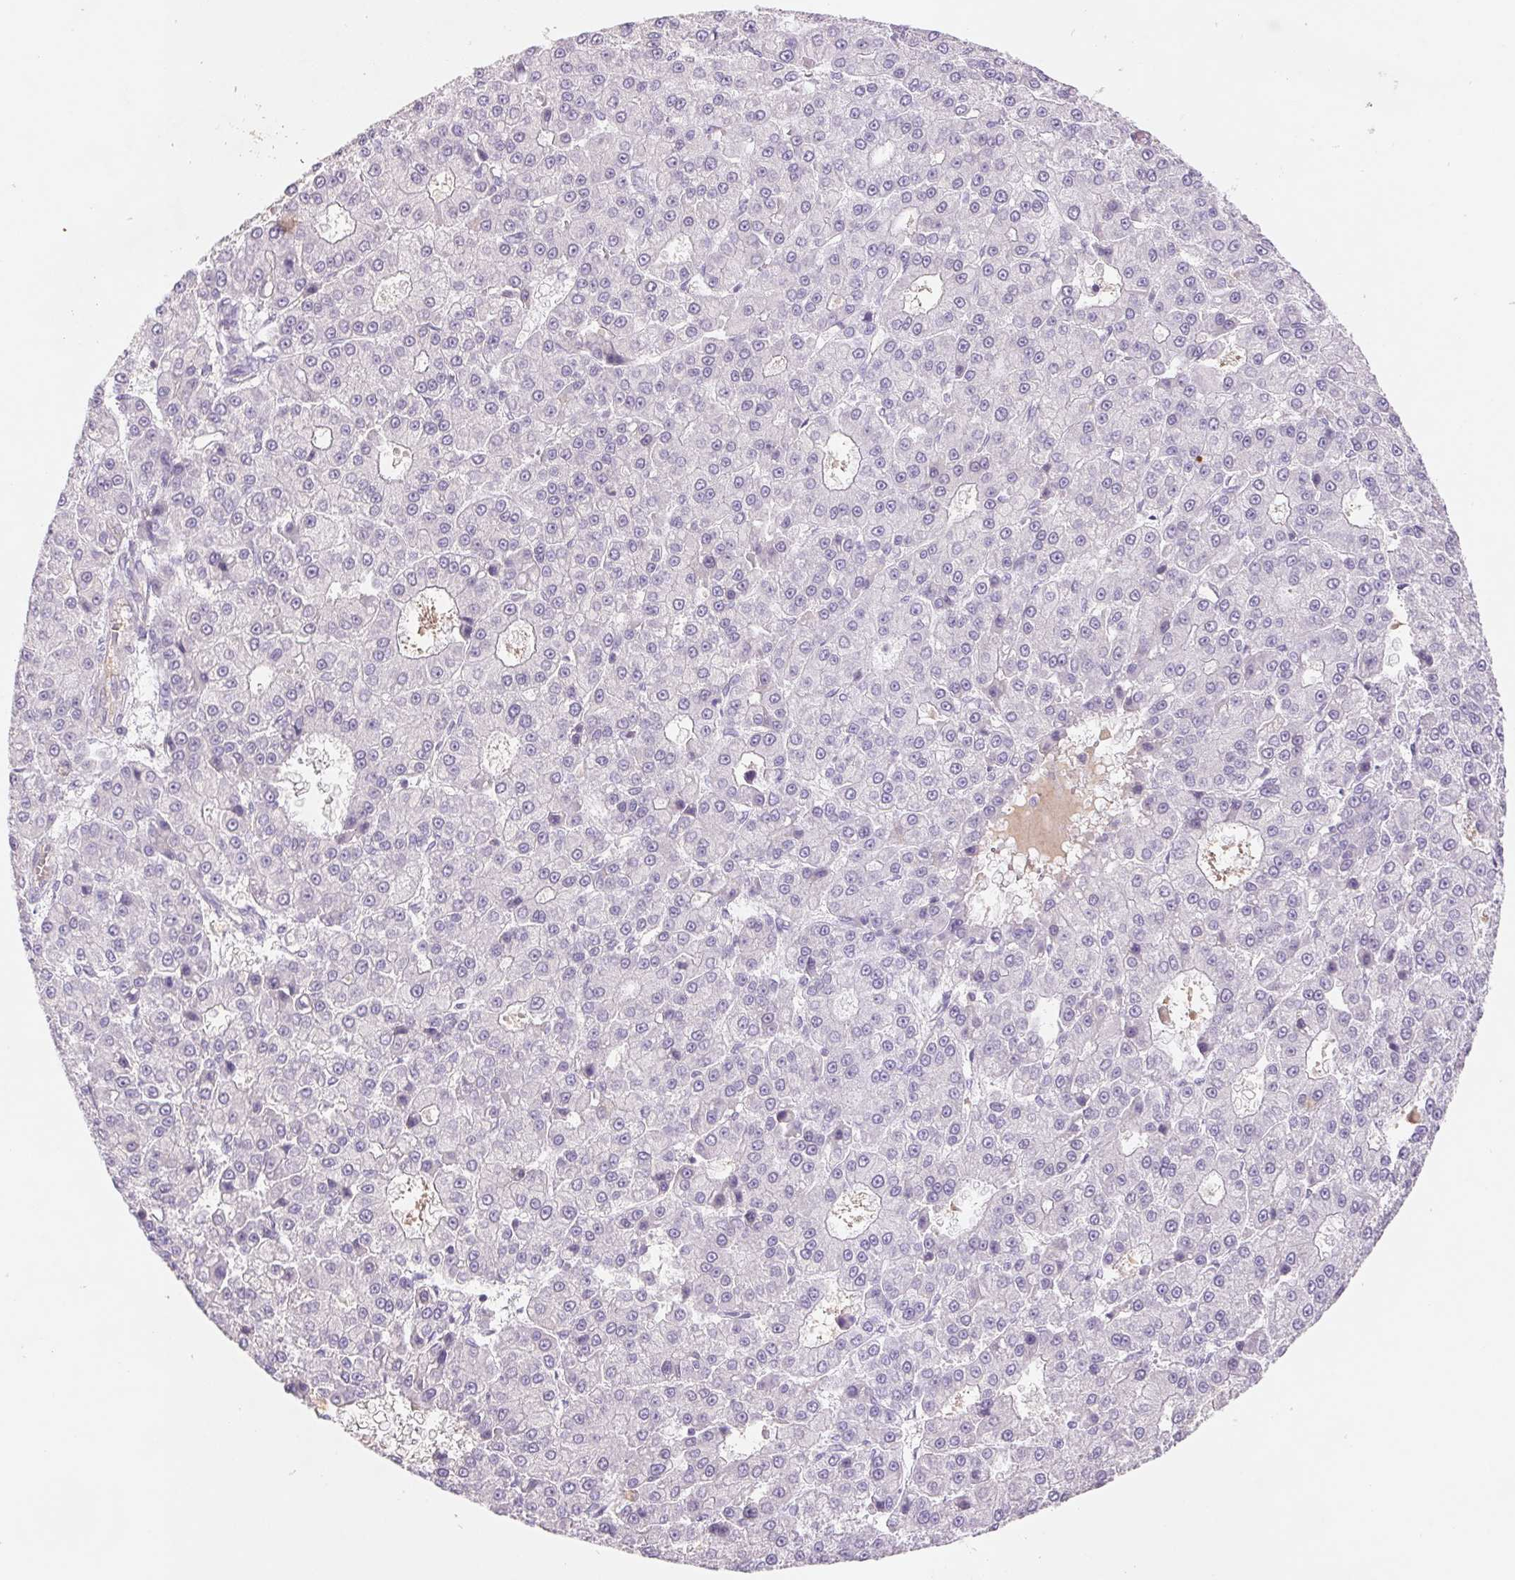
{"staining": {"intensity": "negative", "quantity": "none", "location": "none"}, "tissue": "liver cancer", "cell_type": "Tumor cells", "image_type": "cancer", "snomed": [{"axis": "morphology", "description": "Carcinoma, Hepatocellular, NOS"}, {"axis": "topography", "description": "Liver"}], "caption": "The photomicrograph displays no staining of tumor cells in hepatocellular carcinoma (liver).", "gene": "KIF26A", "patient": {"sex": "male", "age": 70}}